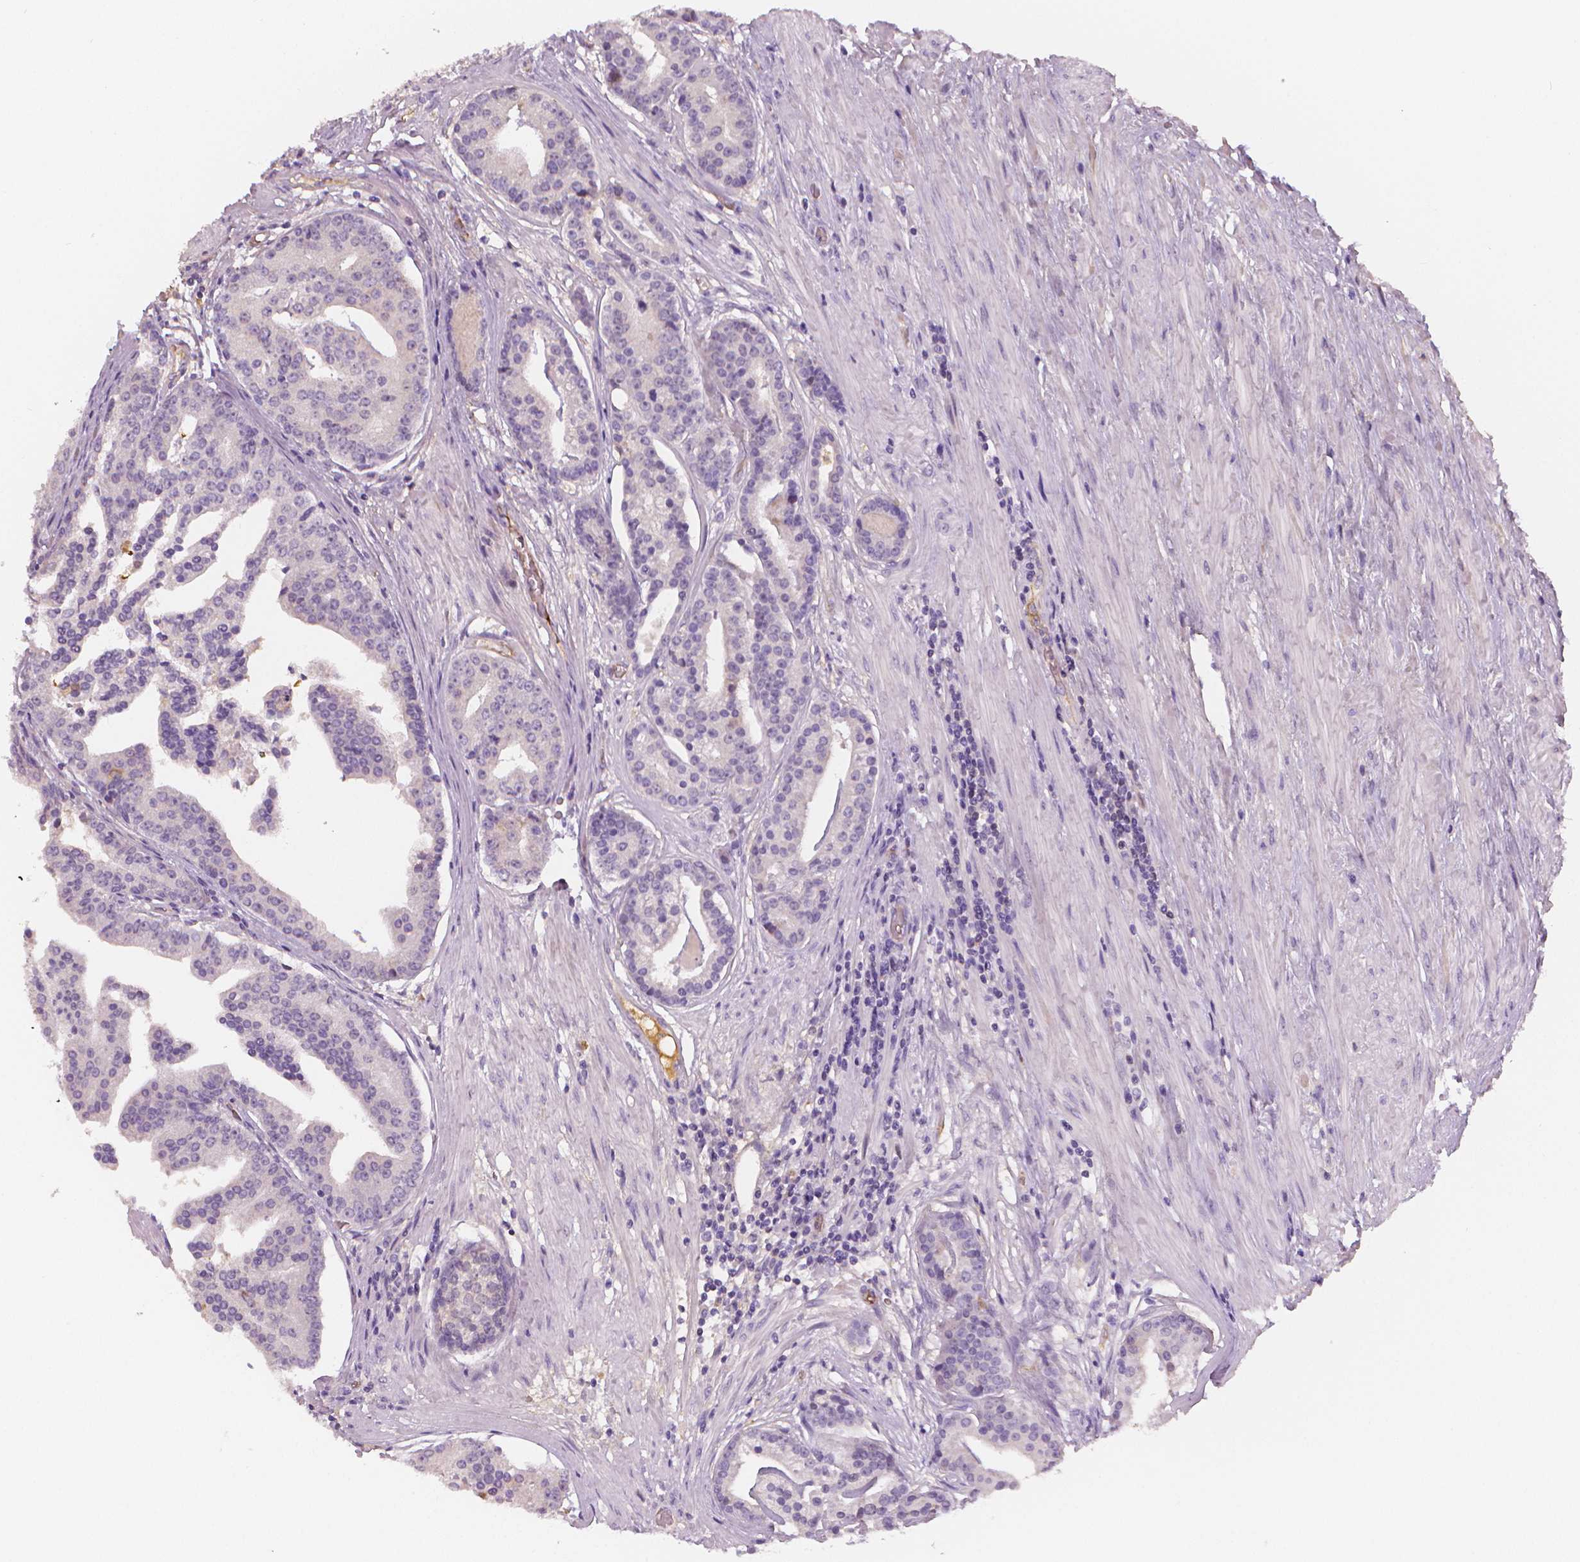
{"staining": {"intensity": "negative", "quantity": "none", "location": "none"}, "tissue": "prostate cancer", "cell_type": "Tumor cells", "image_type": "cancer", "snomed": [{"axis": "morphology", "description": "Adenocarcinoma, NOS"}, {"axis": "topography", "description": "Prostate and seminal vesicle, NOS"}, {"axis": "topography", "description": "Prostate"}], "caption": "This is an immunohistochemistry photomicrograph of human prostate adenocarcinoma. There is no expression in tumor cells.", "gene": "APOA4", "patient": {"sex": "male", "age": 44}}